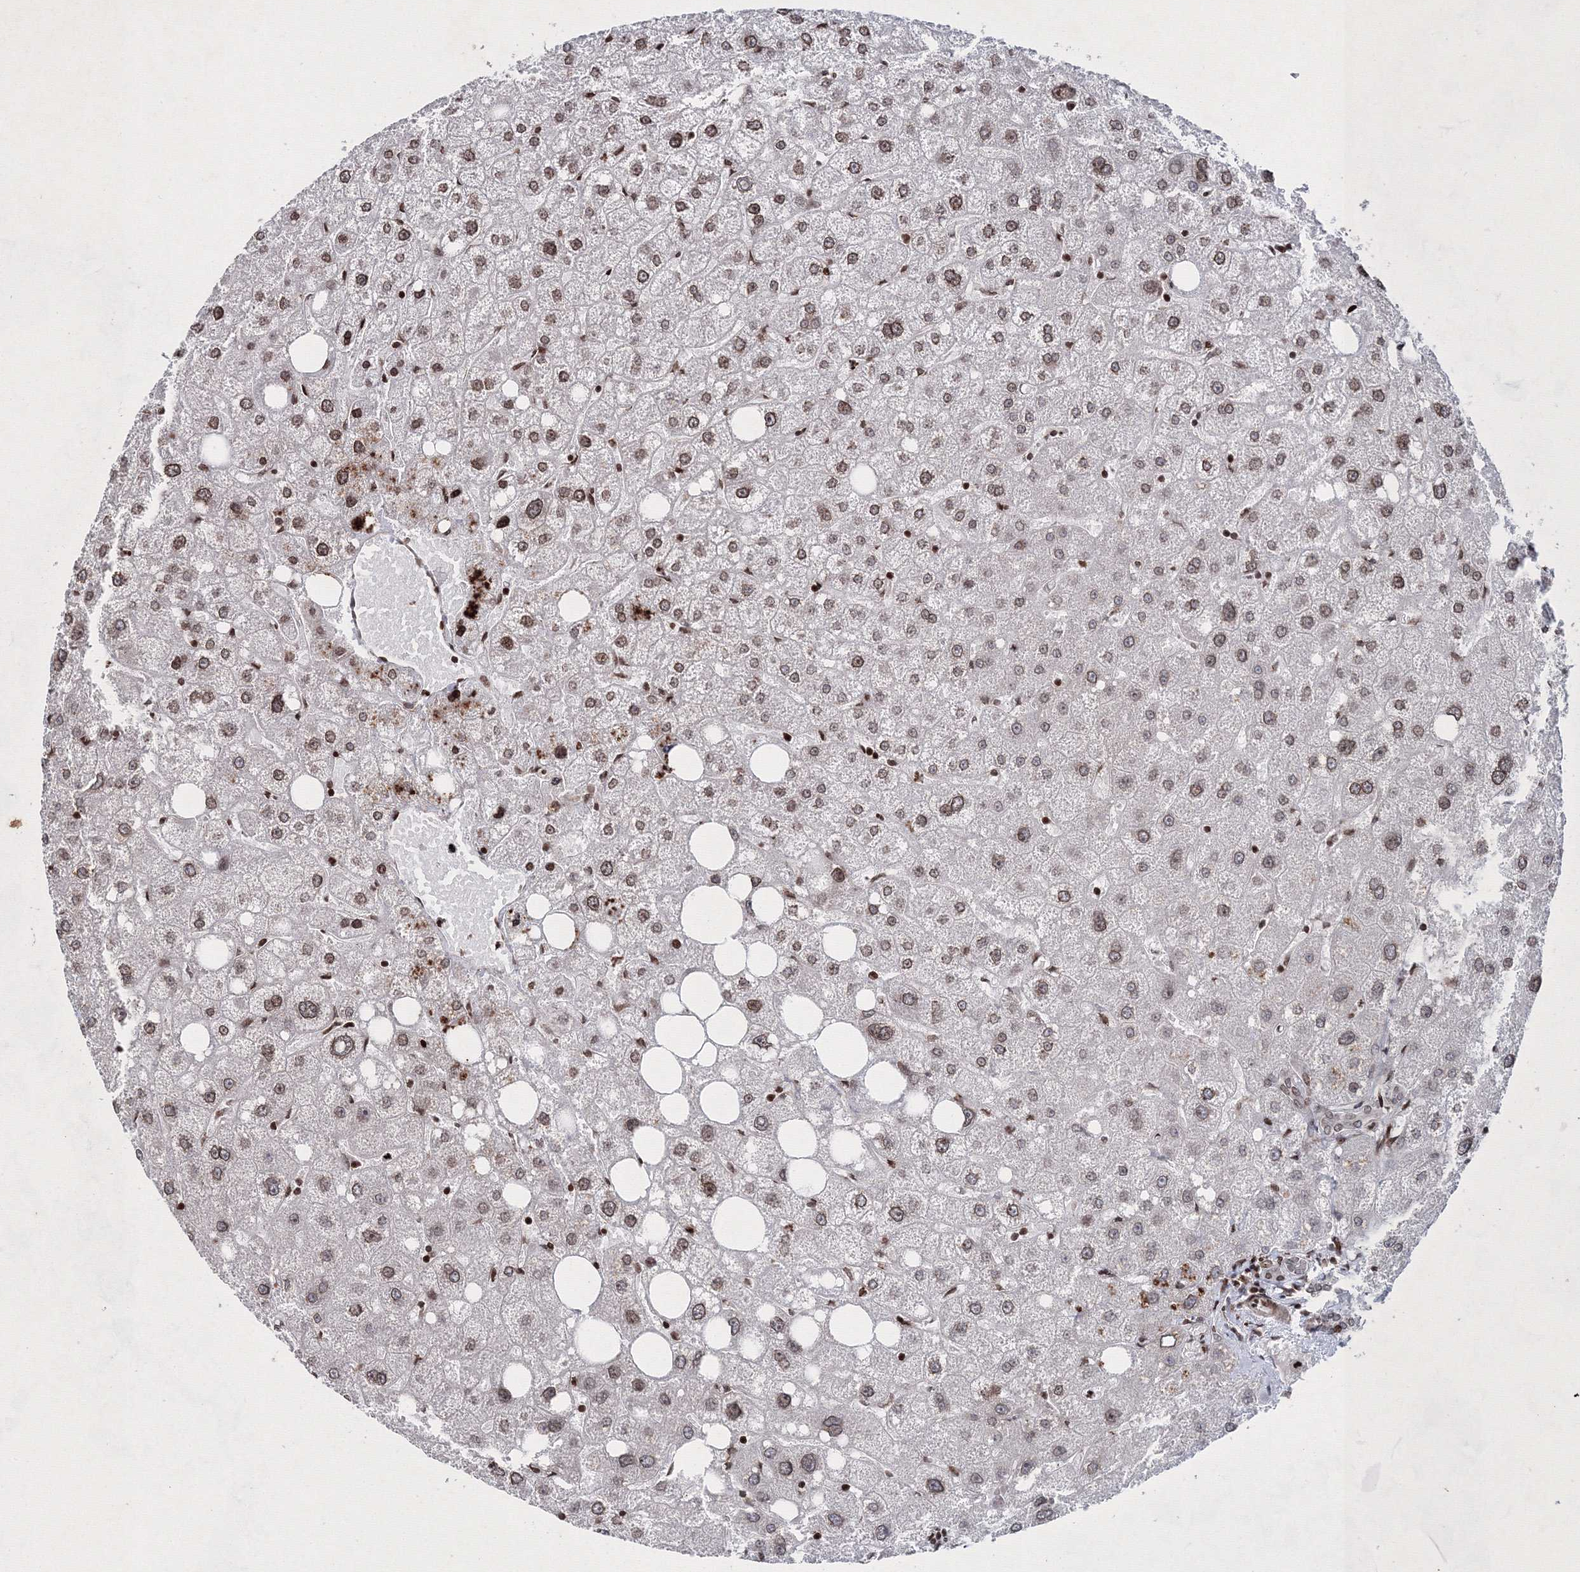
{"staining": {"intensity": "weak", "quantity": ">75%", "location": "nuclear"}, "tissue": "liver", "cell_type": "Cholangiocytes", "image_type": "normal", "snomed": [{"axis": "morphology", "description": "Normal tissue, NOS"}, {"axis": "topography", "description": "Liver"}], "caption": "A brown stain labels weak nuclear staining of a protein in cholangiocytes of benign liver.", "gene": "SMIM29", "patient": {"sex": "male", "age": 73}}